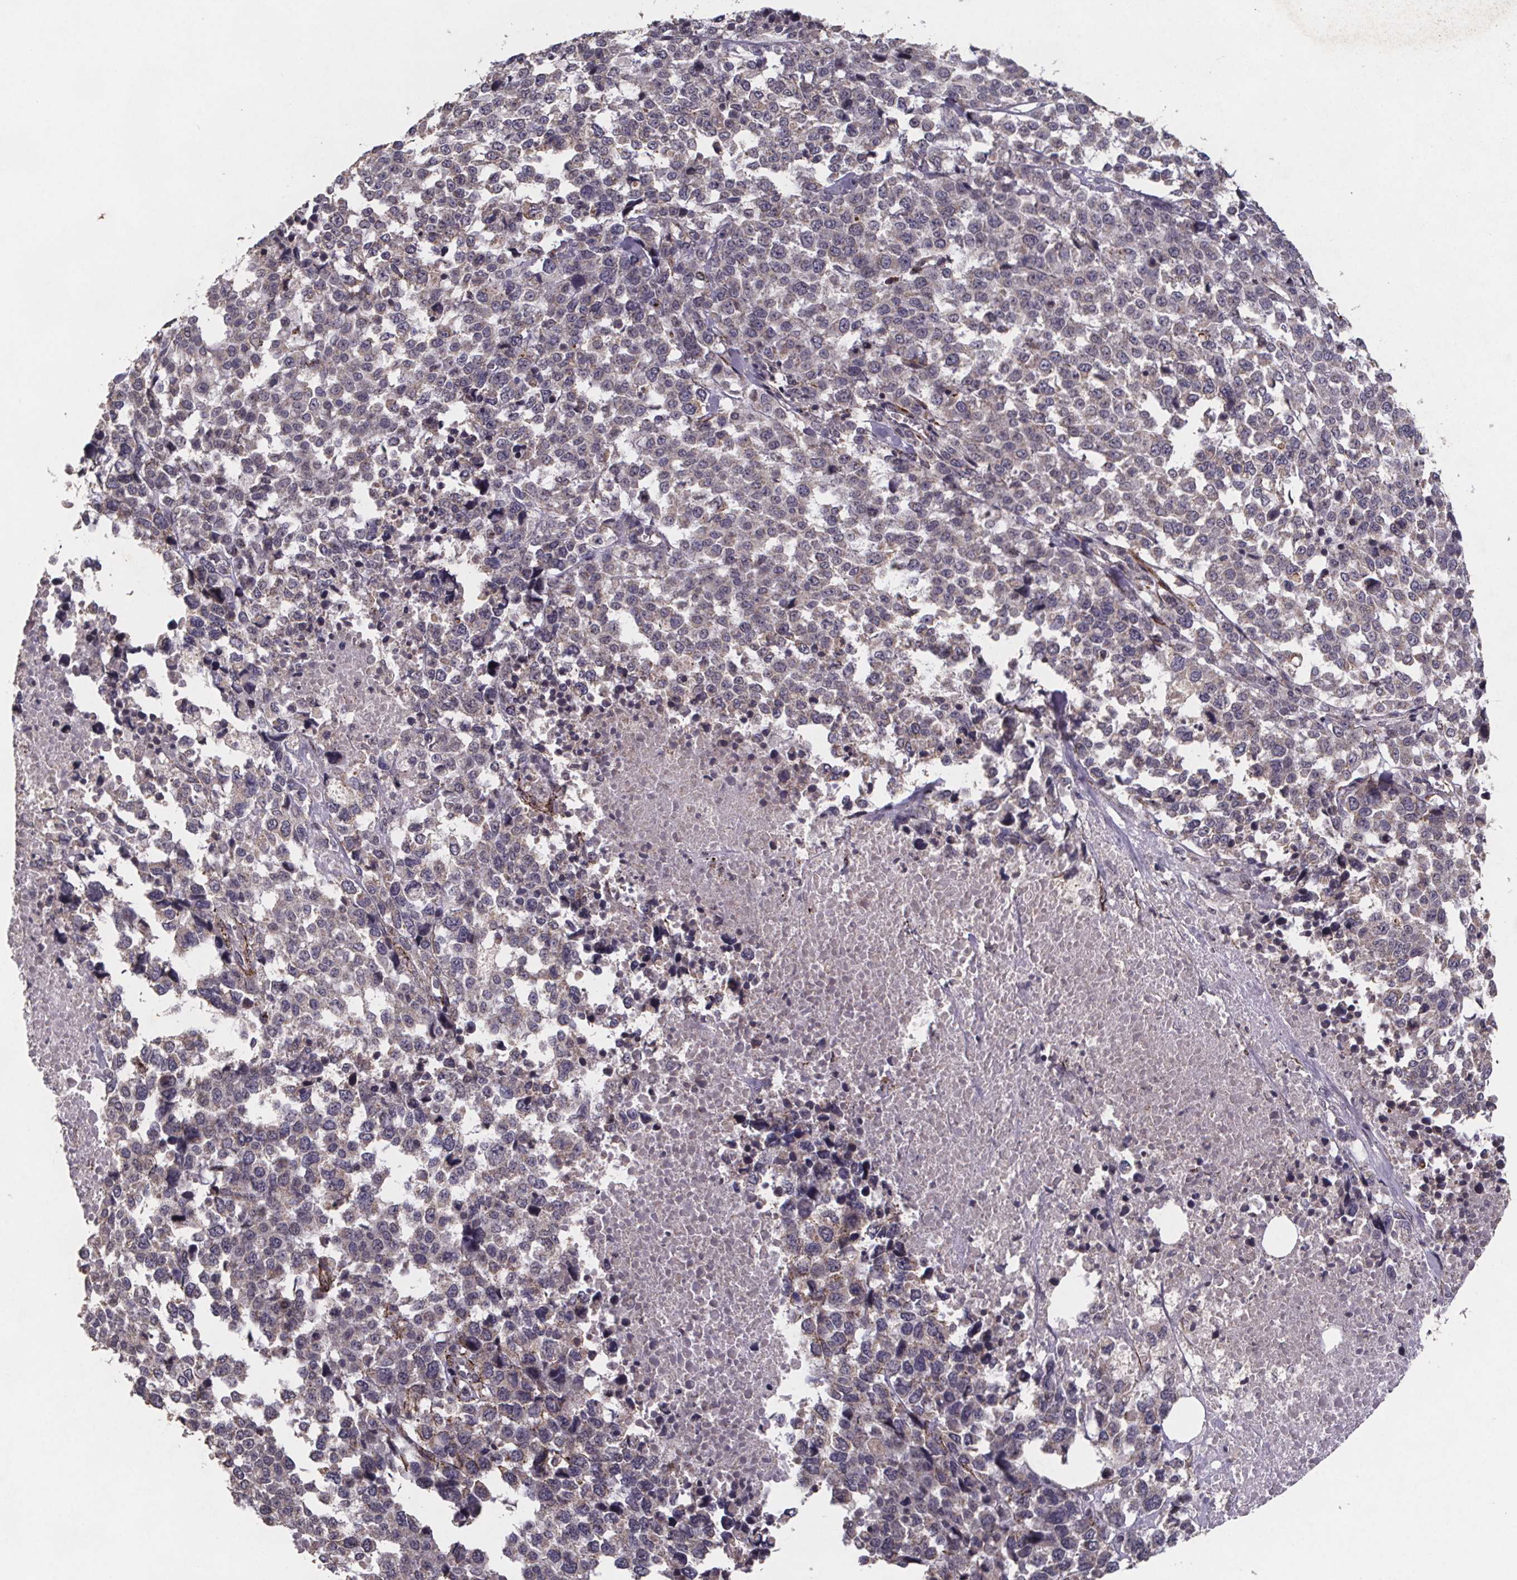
{"staining": {"intensity": "negative", "quantity": "none", "location": "none"}, "tissue": "melanoma", "cell_type": "Tumor cells", "image_type": "cancer", "snomed": [{"axis": "morphology", "description": "Malignant melanoma, Metastatic site"}, {"axis": "topography", "description": "Skin"}], "caption": "Melanoma stained for a protein using immunohistochemistry displays no staining tumor cells.", "gene": "PALLD", "patient": {"sex": "male", "age": 84}}